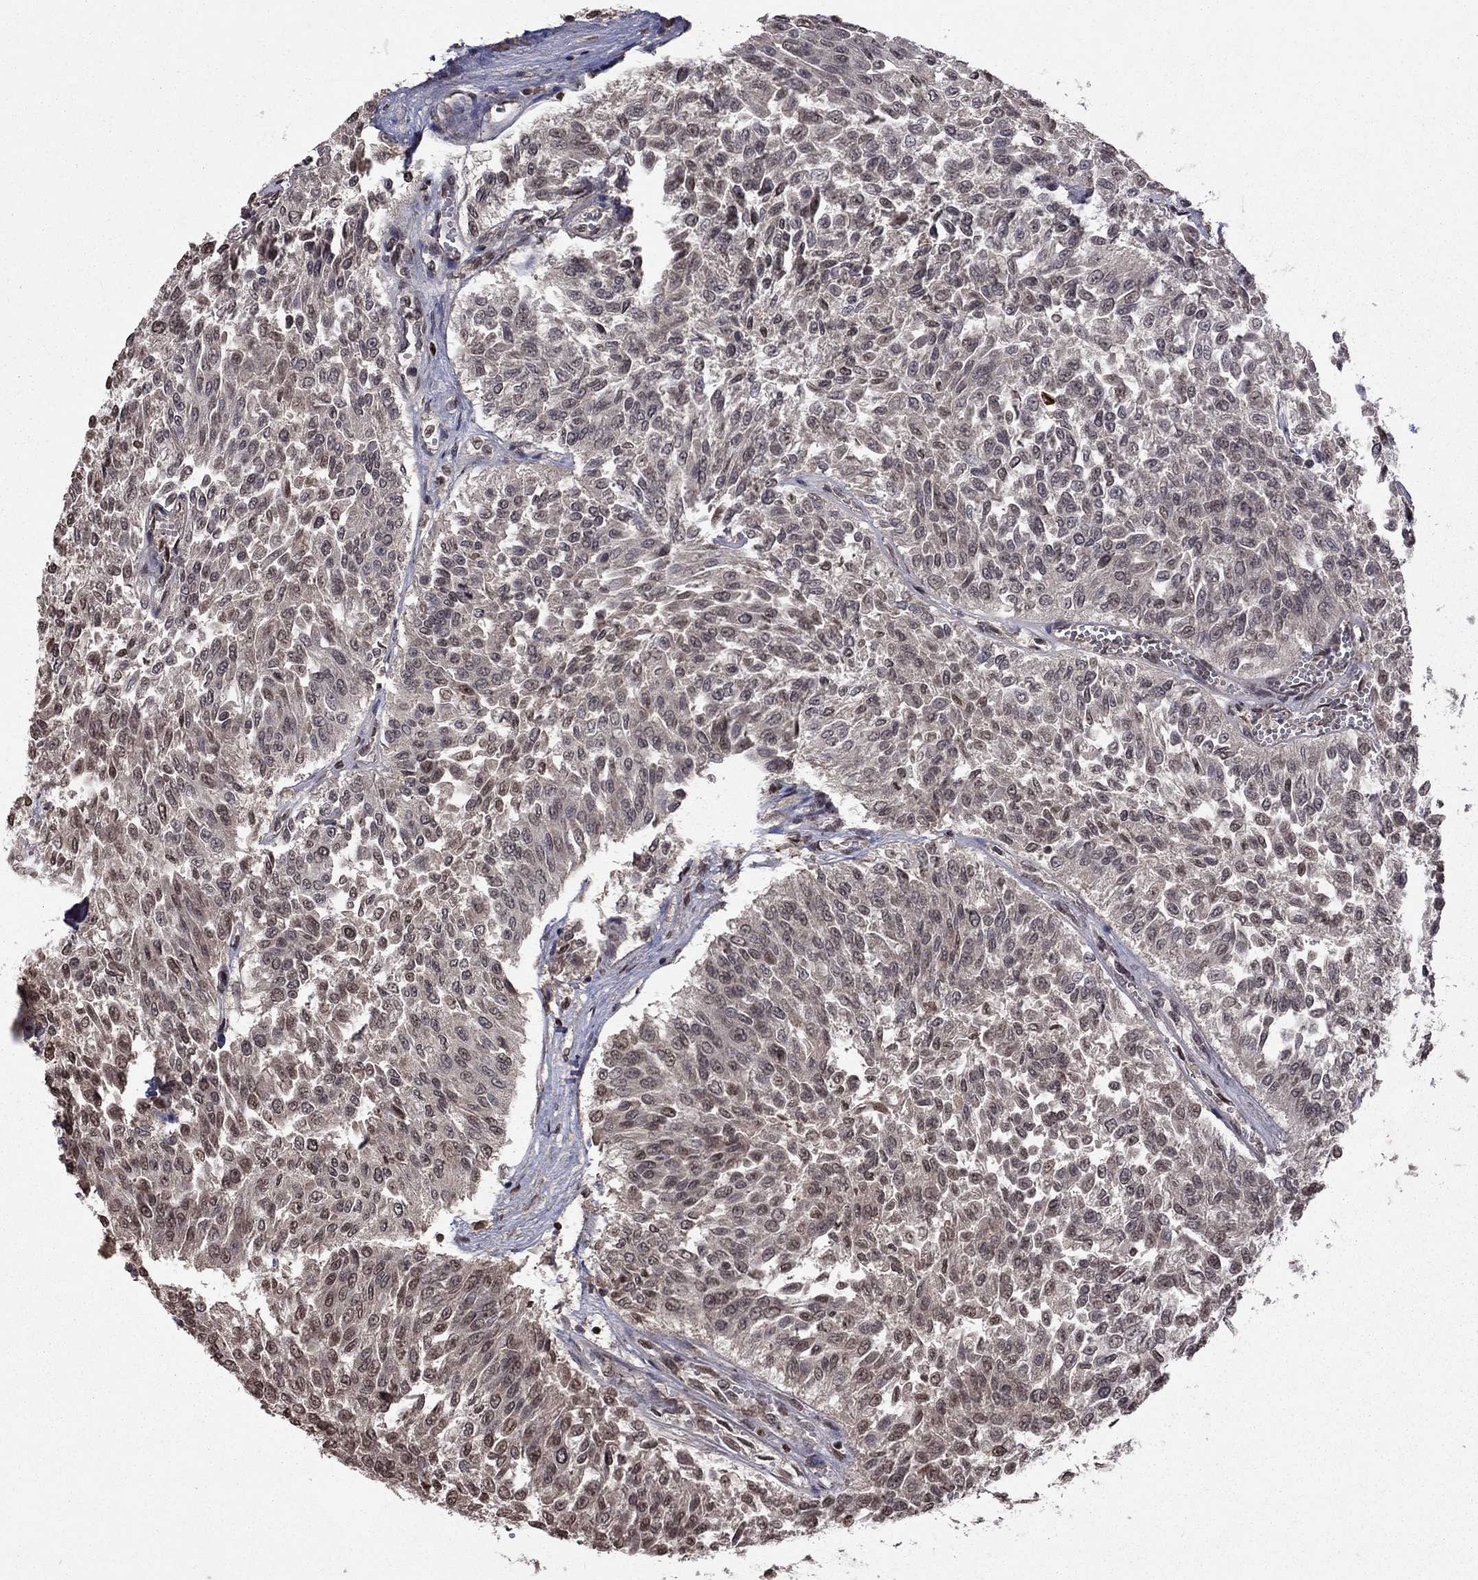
{"staining": {"intensity": "negative", "quantity": "none", "location": "none"}, "tissue": "urothelial cancer", "cell_type": "Tumor cells", "image_type": "cancer", "snomed": [{"axis": "morphology", "description": "Urothelial carcinoma, Low grade"}, {"axis": "topography", "description": "Urinary bladder"}], "caption": "An image of low-grade urothelial carcinoma stained for a protein reveals no brown staining in tumor cells. (DAB IHC visualized using brightfield microscopy, high magnification).", "gene": "NLGN1", "patient": {"sex": "male", "age": 78}}